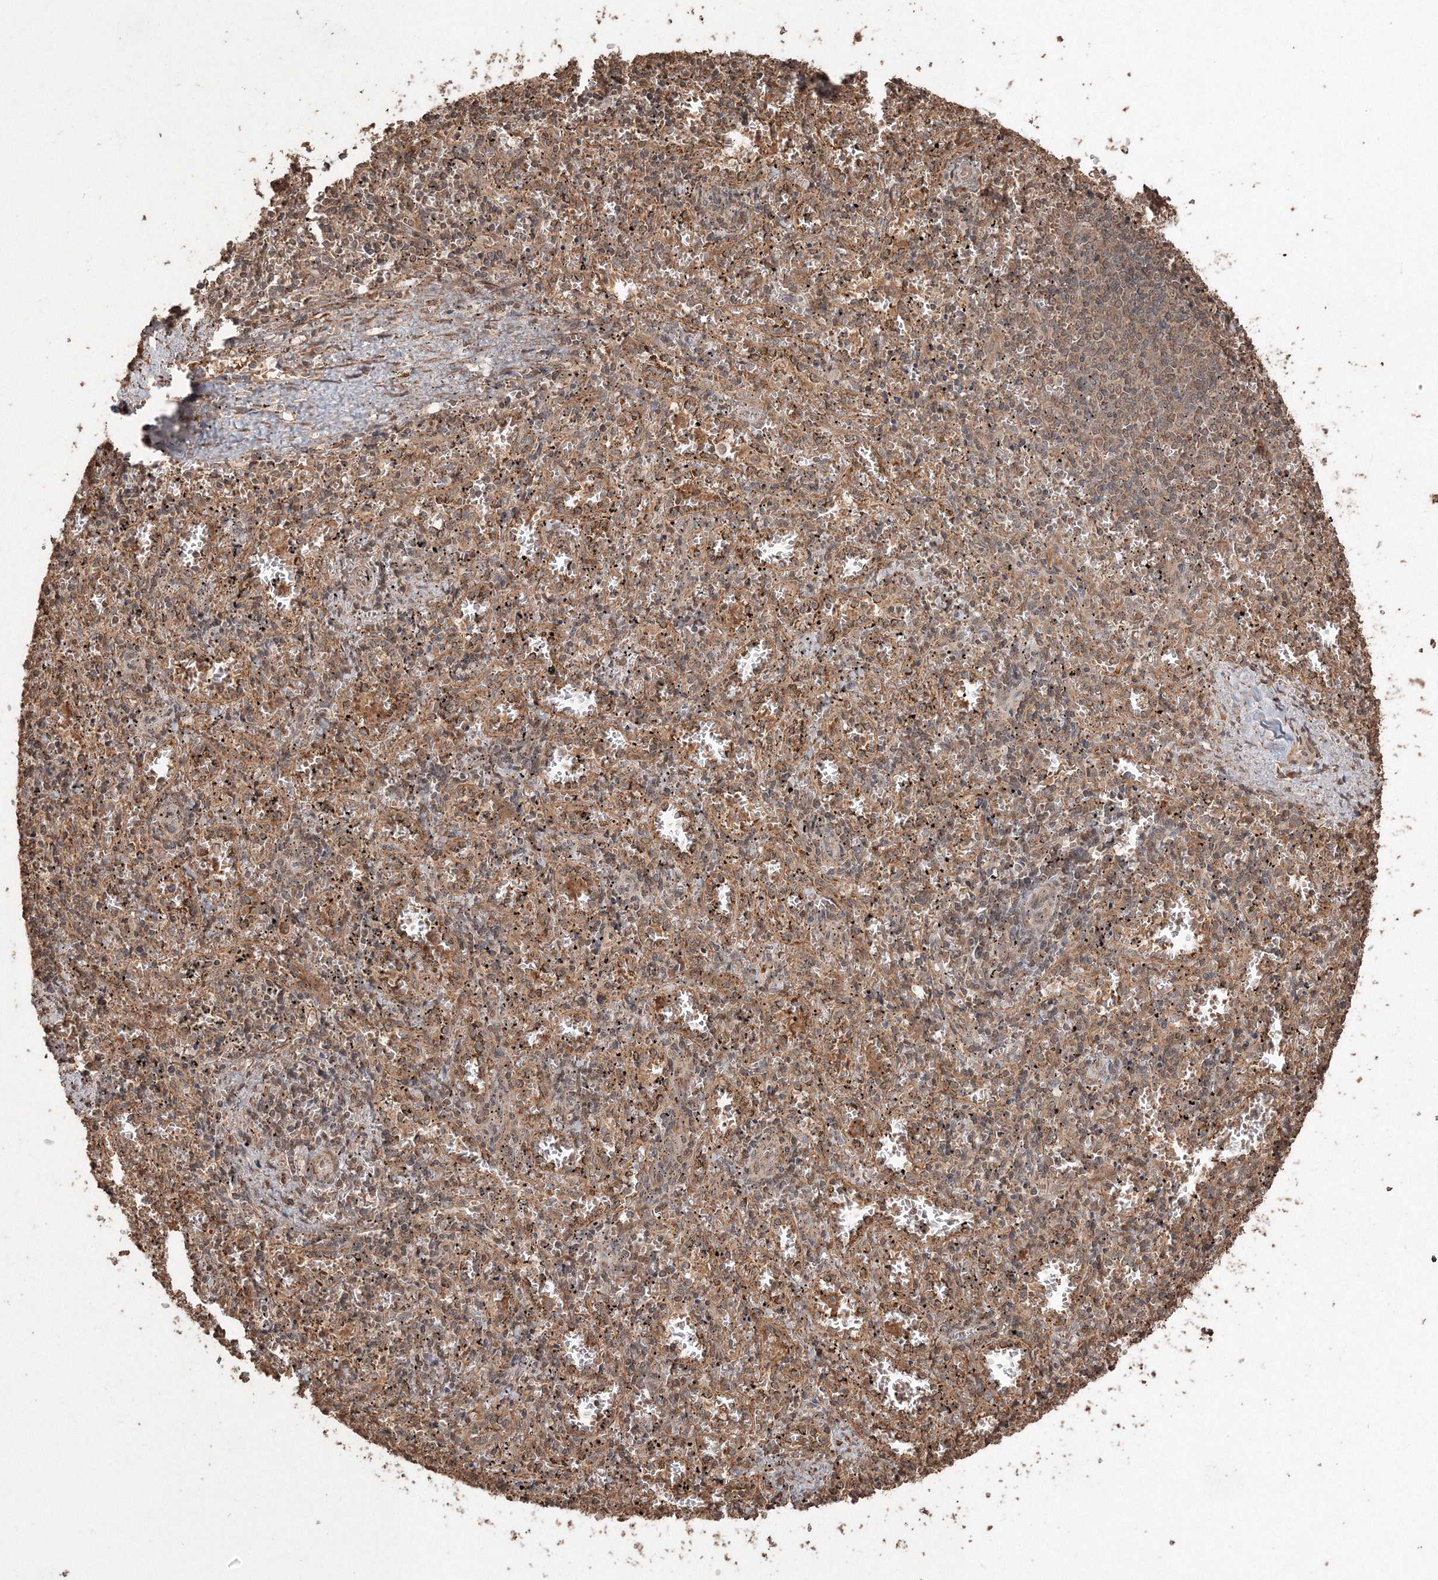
{"staining": {"intensity": "moderate", "quantity": "25%-75%", "location": "nuclear"}, "tissue": "spleen", "cell_type": "Cells in red pulp", "image_type": "normal", "snomed": [{"axis": "morphology", "description": "Normal tissue, NOS"}, {"axis": "topography", "description": "Spleen"}], "caption": "Unremarkable spleen shows moderate nuclear positivity in approximately 25%-75% of cells in red pulp, visualized by immunohistochemistry. (Brightfield microscopy of DAB IHC at high magnification).", "gene": "CCDC122", "patient": {"sex": "male", "age": 11}}